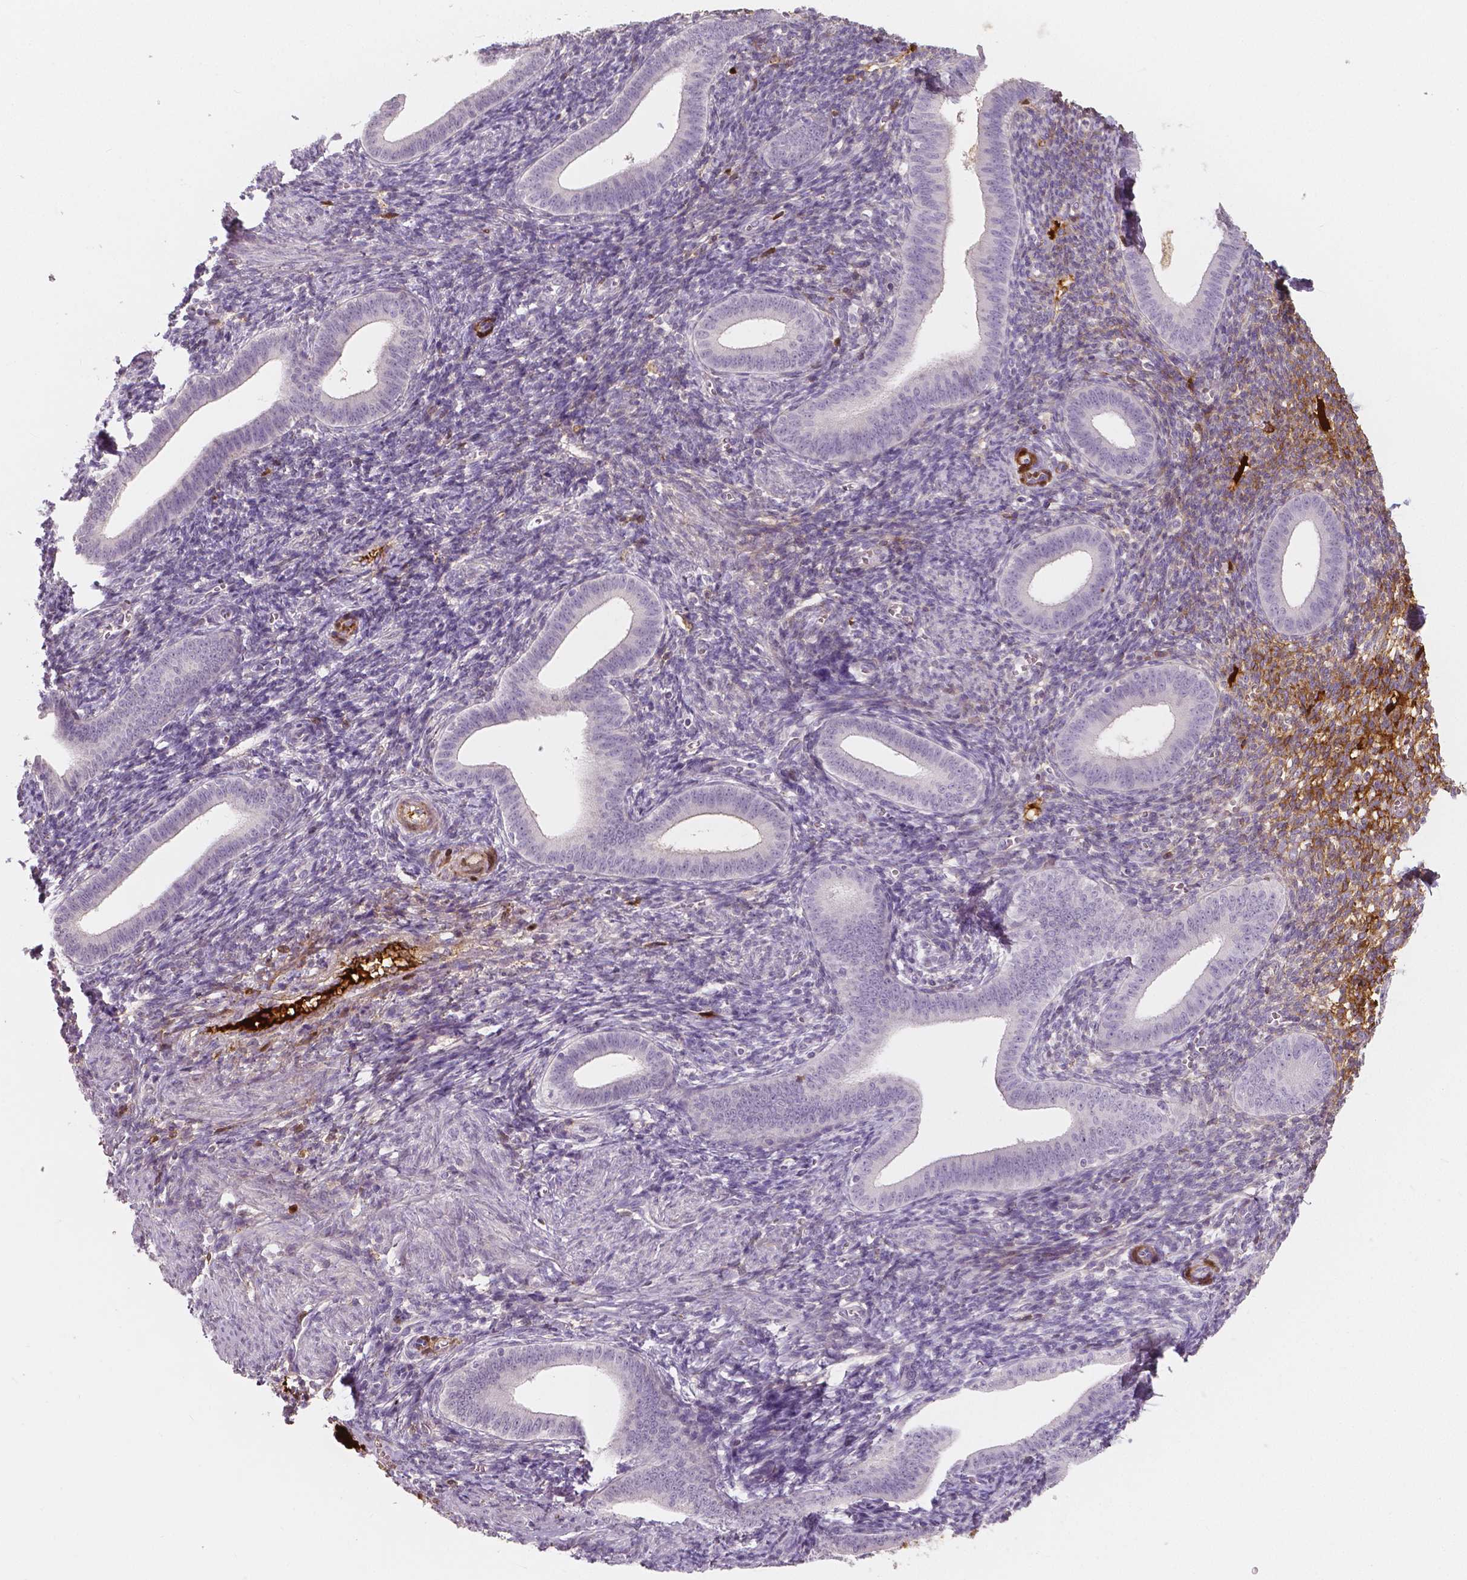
{"staining": {"intensity": "negative", "quantity": "none", "location": "none"}, "tissue": "endometrium", "cell_type": "Cells in endometrial stroma", "image_type": "normal", "snomed": [{"axis": "morphology", "description": "Normal tissue, NOS"}, {"axis": "topography", "description": "Endometrium"}], "caption": "The image demonstrates no significant expression in cells in endometrial stroma of endometrium. (DAB immunohistochemistry (IHC) visualized using brightfield microscopy, high magnification).", "gene": "APOA4", "patient": {"sex": "female", "age": 25}}